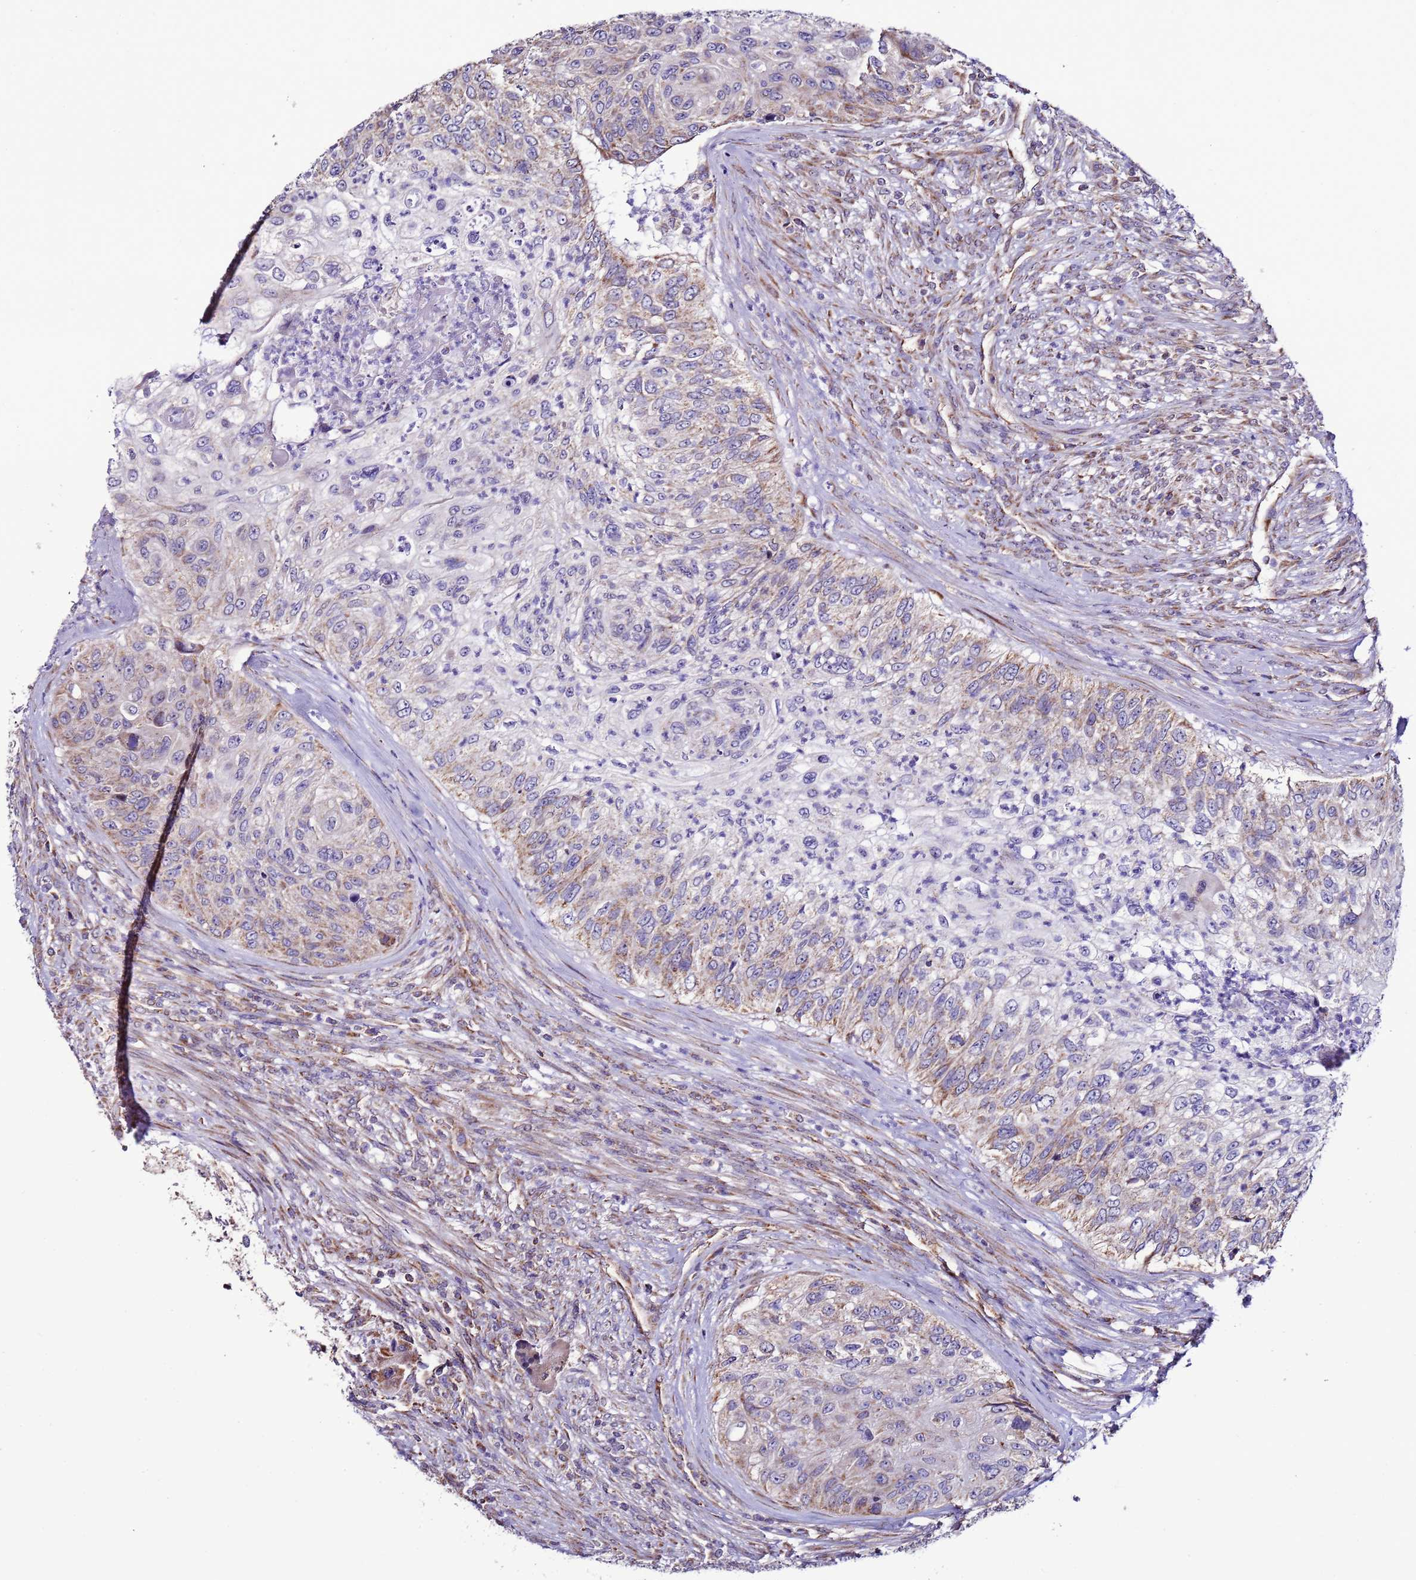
{"staining": {"intensity": "weak", "quantity": "<25%", "location": "cytoplasmic/membranous"}, "tissue": "urothelial cancer", "cell_type": "Tumor cells", "image_type": "cancer", "snomed": [{"axis": "morphology", "description": "Urothelial carcinoma, High grade"}, {"axis": "topography", "description": "Urinary bladder"}], "caption": "Immunohistochemistry (IHC) image of human urothelial cancer stained for a protein (brown), which displays no positivity in tumor cells.", "gene": "AHI1", "patient": {"sex": "female", "age": 60}}